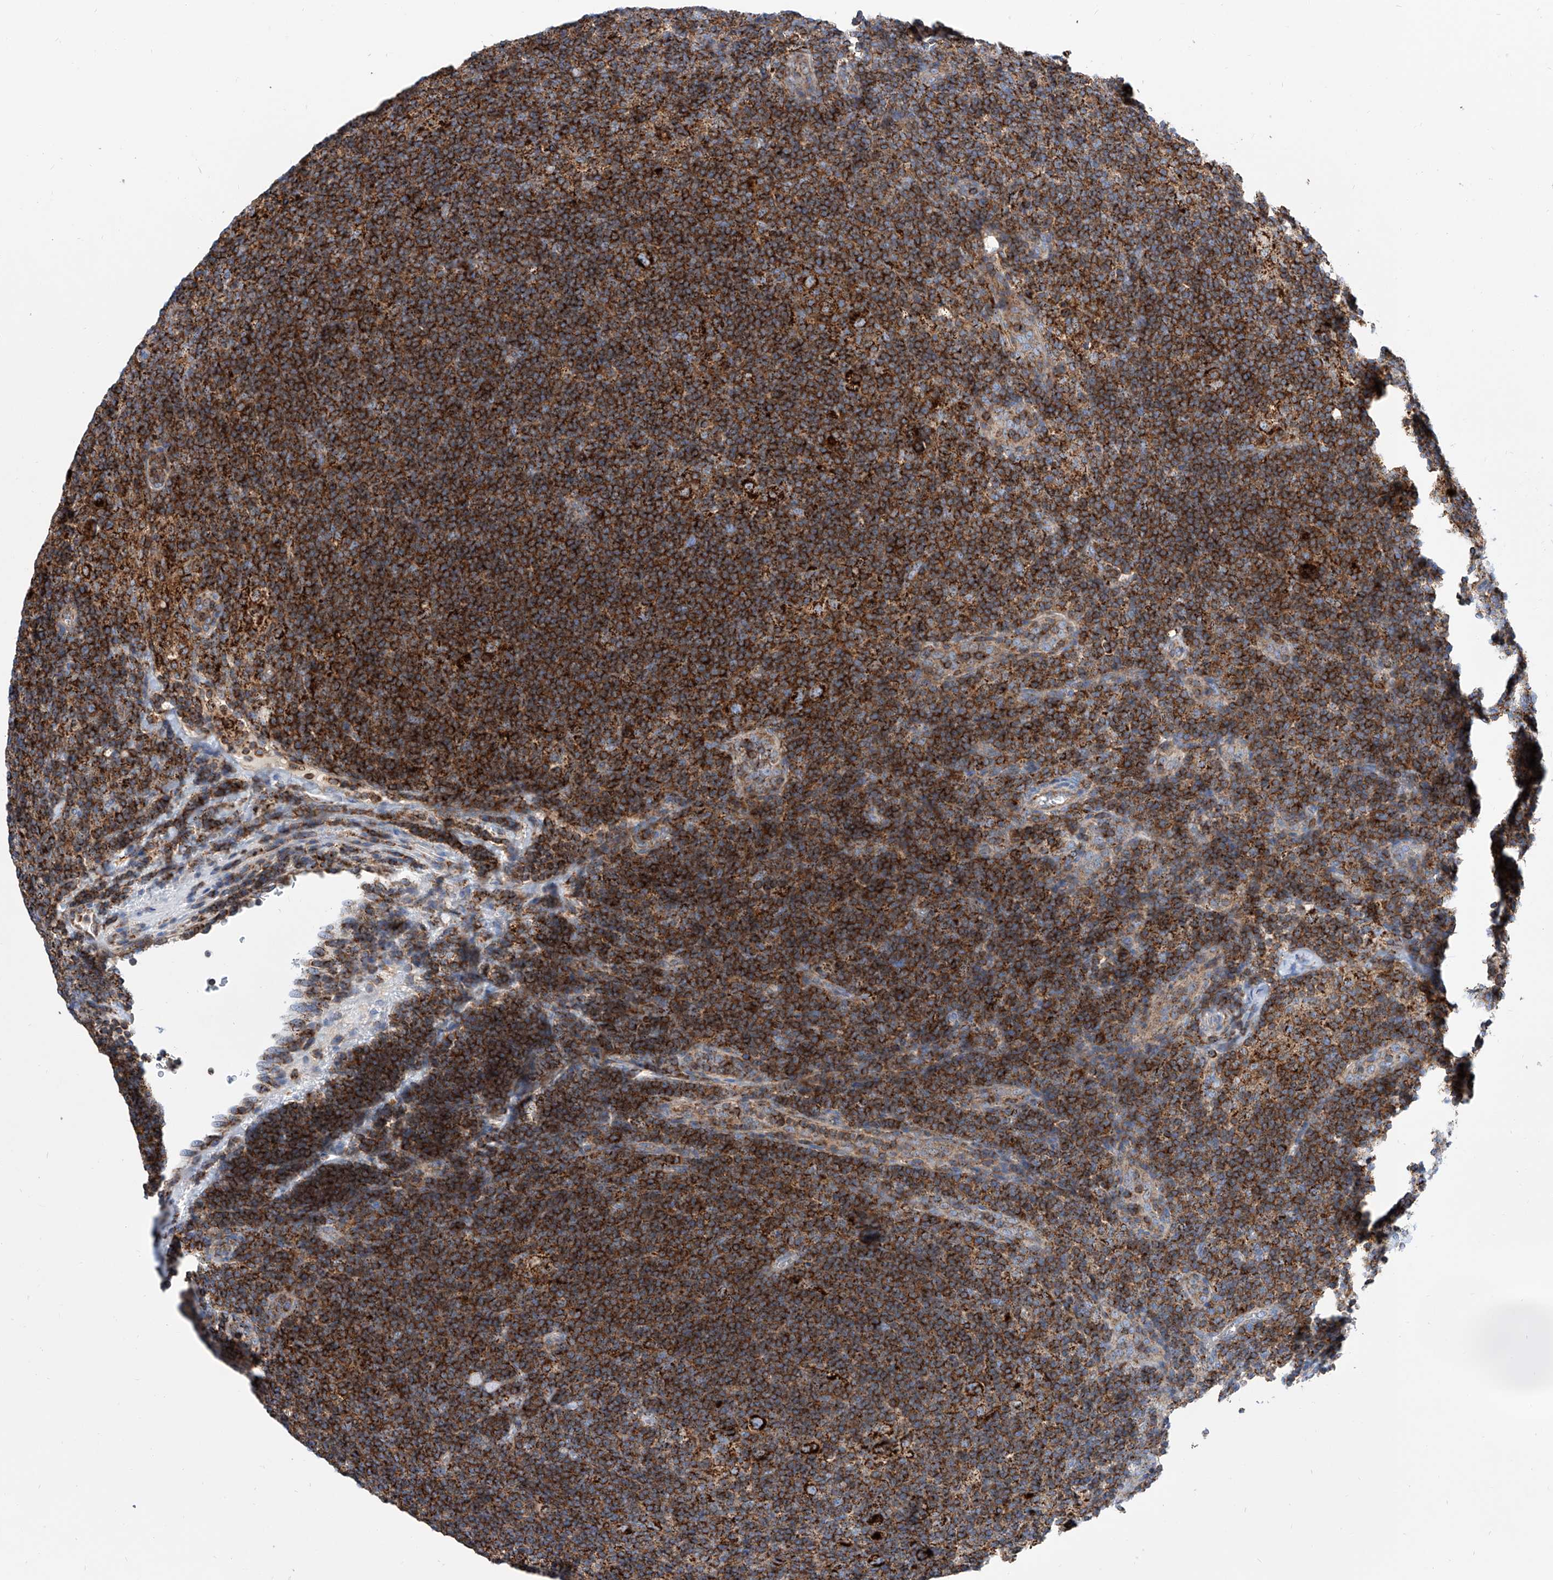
{"staining": {"intensity": "strong", "quantity": ">75%", "location": "cytoplasmic/membranous"}, "tissue": "lymphoma", "cell_type": "Tumor cells", "image_type": "cancer", "snomed": [{"axis": "morphology", "description": "Hodgkin's disease, NOS"}, {"axis": "topography", "description": "Lymph node"}], "caption": "Immunohistochemistry of lymphoma exhibits high levels of strong cytoplasmic/membranous positivity in about >75% of tumor cells.", "gene": "CPNE5", "patient": {"sex": "female", "age": 57}}